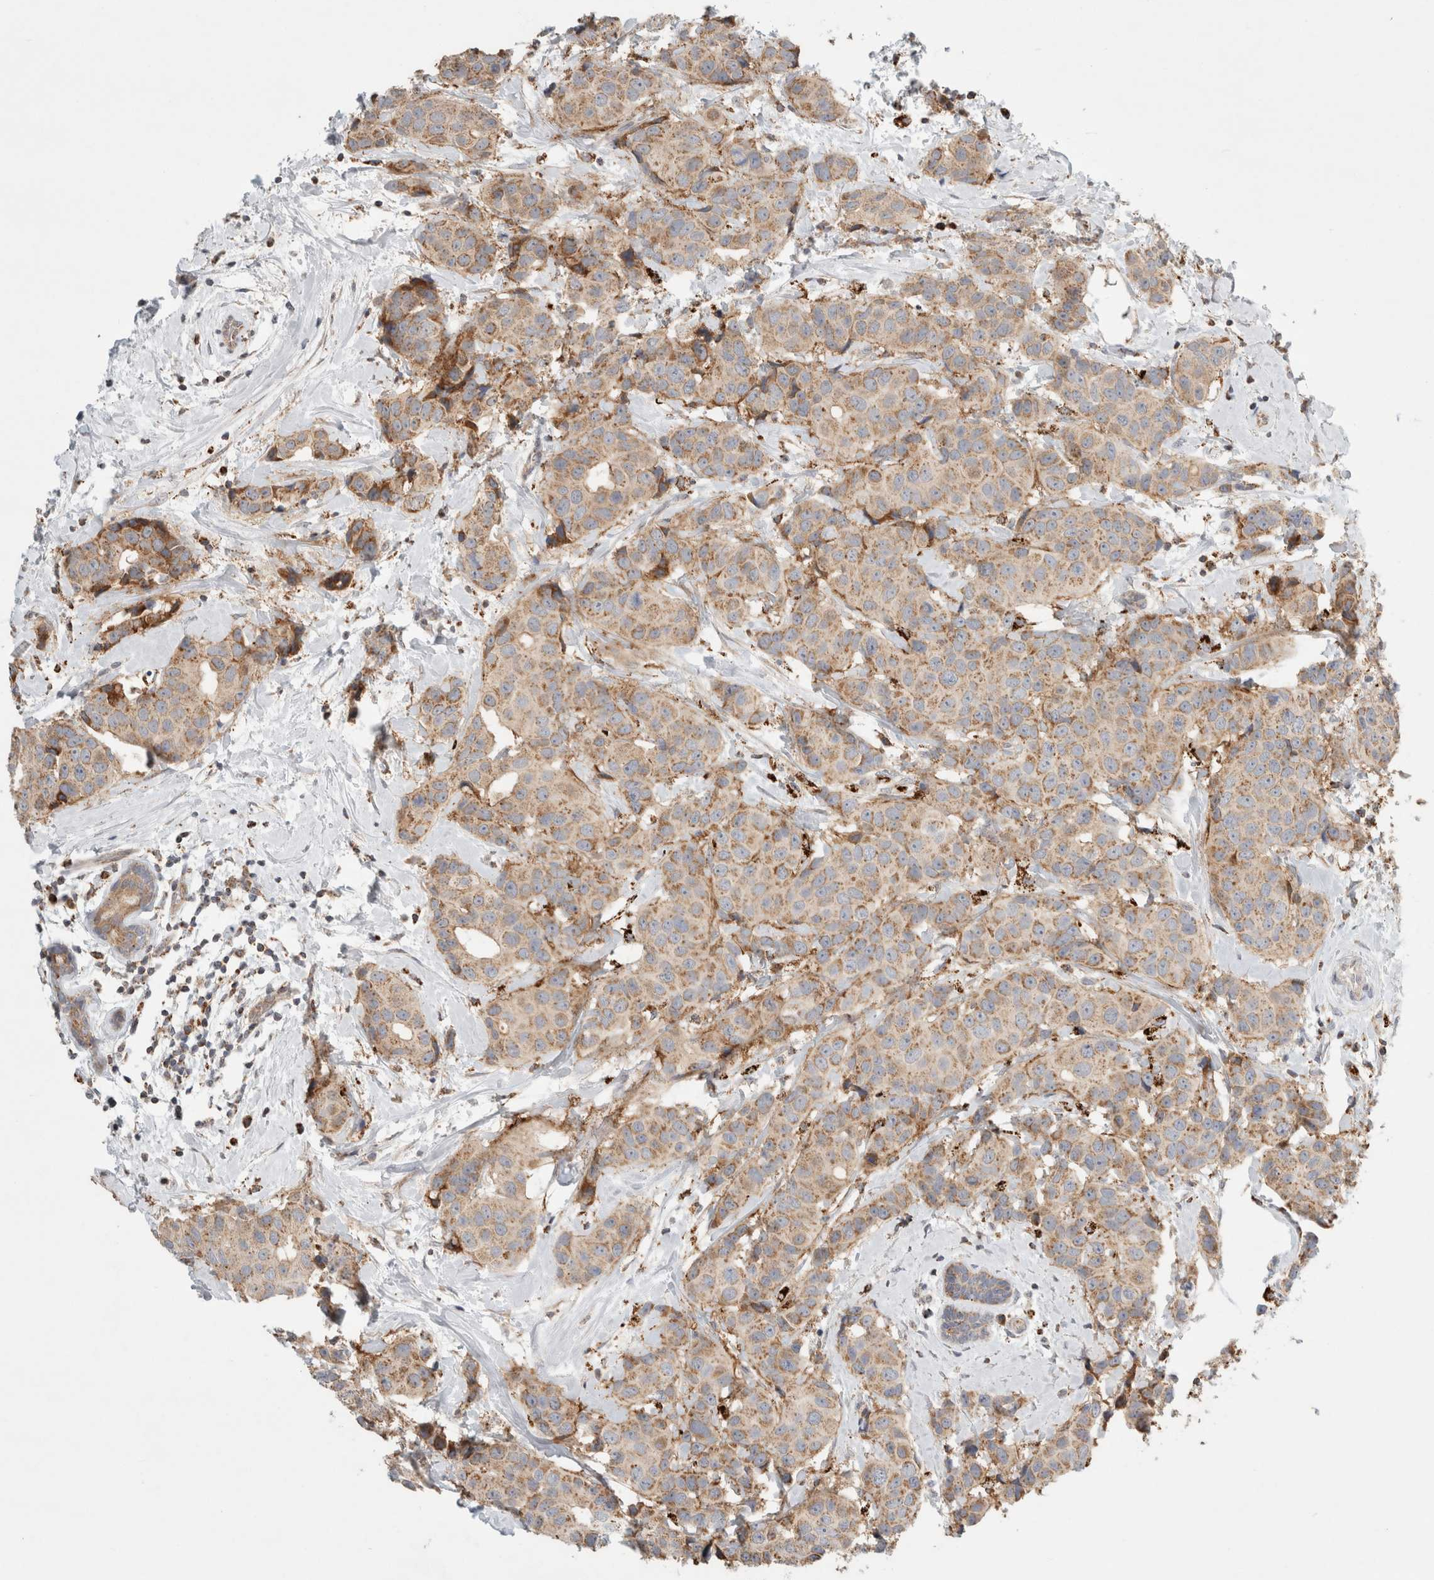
{"staining": {"intensity": "moderate", "quantity": ">75%", "location": "cytoplasmic/membranous"}, "tissue": "breast cancer", "cell_type": "Tumor cells", "image_type": "cancer", "snomed": [{"axis": "morphology", "description": "Normal tissue, NOS"}, {"axis": "morphology", "description": "Duct carcinoma"}, {"axis": "topography", "description": "Breast"}], "caption": "Breast cancer (infiltrating ductal carcinoma) stained for a protein (brown) reveals moderate cytoplasmic/membranous positive expression in approximately >75% of tumor cells.", "gene": "HROB", "patient": {"sex": "female", "age": 39}}